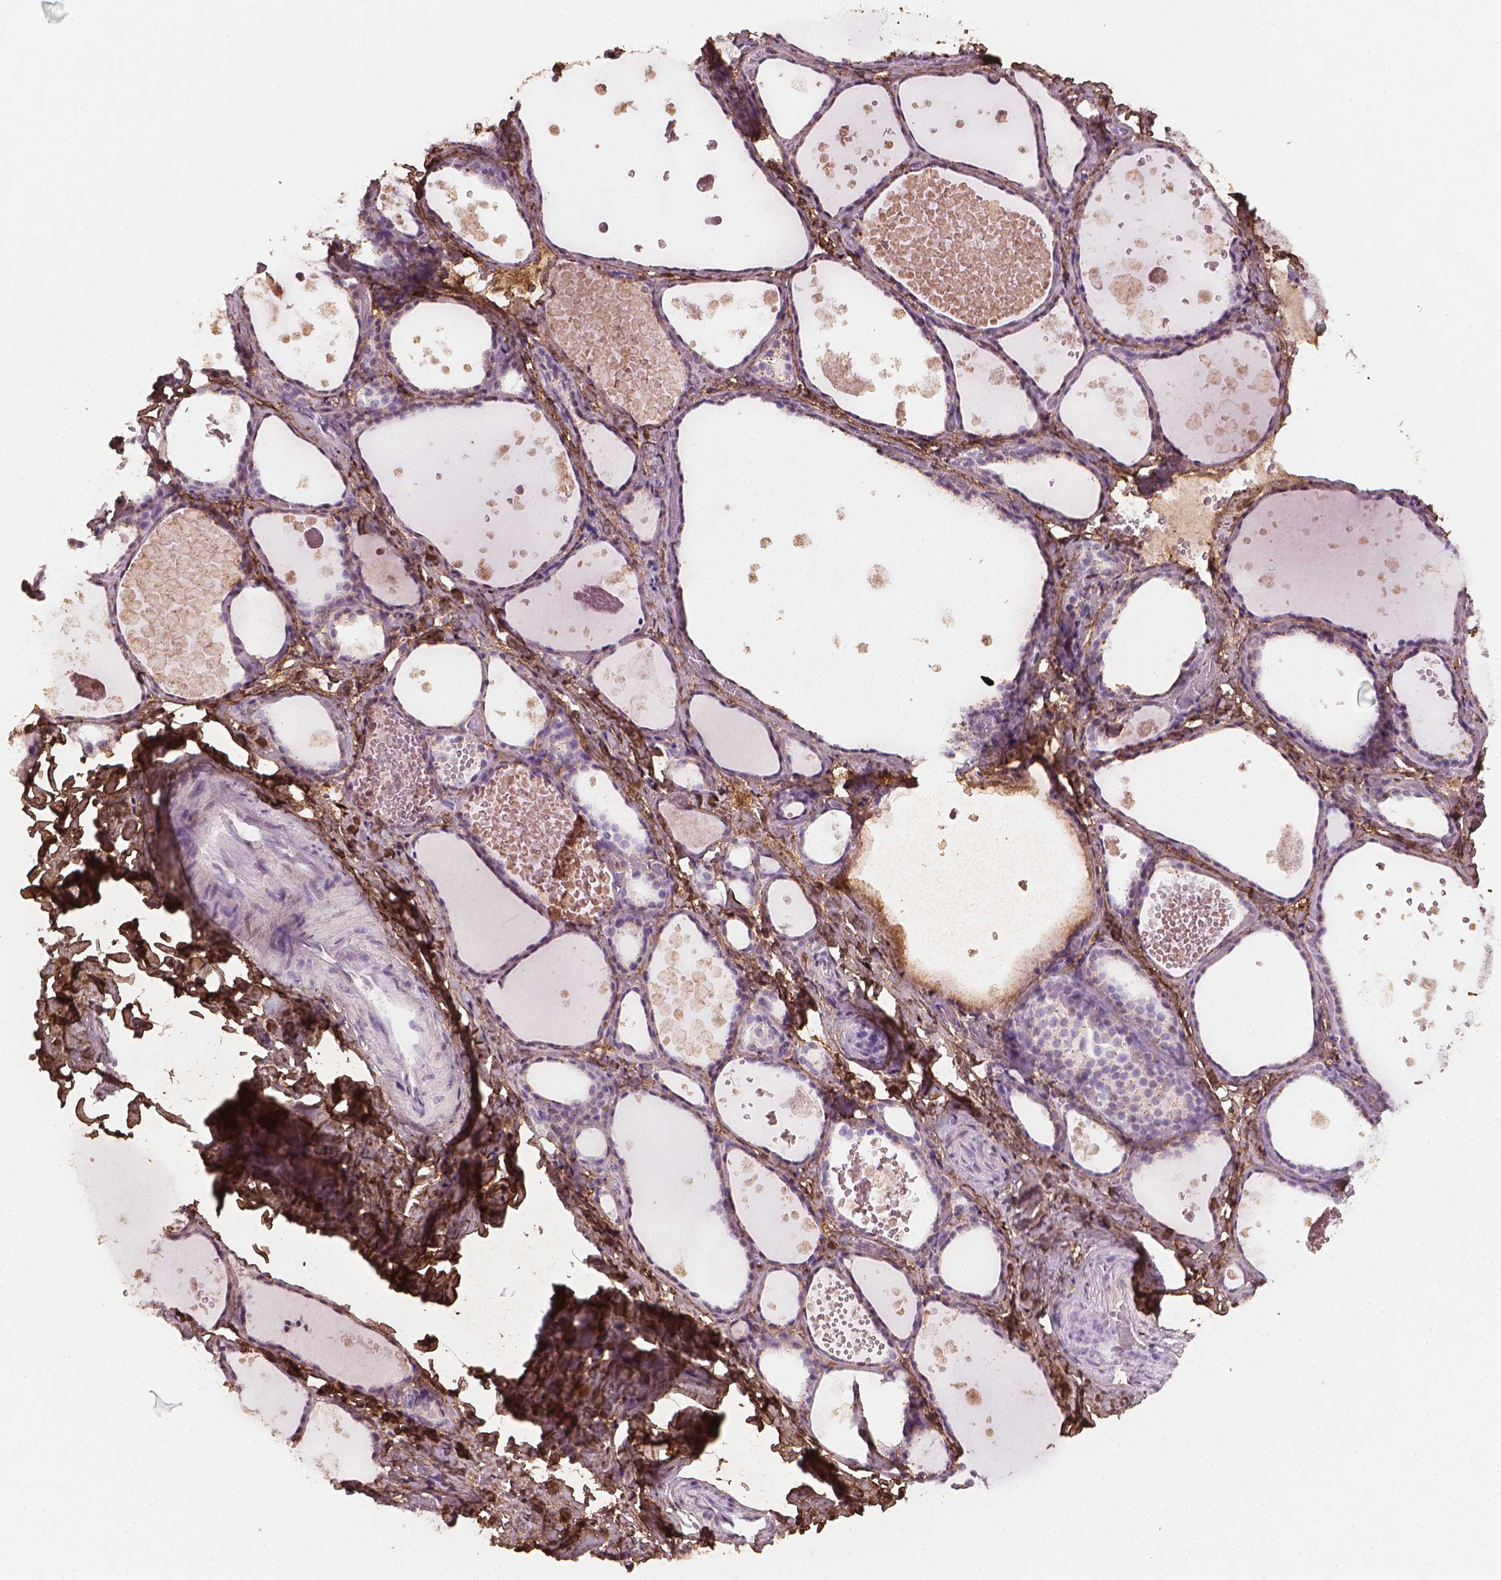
{"staining": {"intensity": "weak", "quantity": "<25%", "location": "cytoplasmic/membranous"}, "tissue": "thyroid gland", "cell_type": "Glandular cells", "image_type": "normal", "snomed": [{"axis": "morphology", "description": "Normal tissue, NOS"}, {"axis": "topography", "description": "Thyroid gland"}], "caption": "High power microscopy photomicrograph of an IHC photomicrograph of unremarkable thyroid gland, revealing no significant positivity in glandular cells. The staining was performed using DAB (3,3'-diaminobenzidine) to visualize the protein expression in brown, while the nuclei were stained in blue with hematoxylin (Magnification: 20x).", "gene": "DCN", "patient": {"sex": "female", "age": 56}}